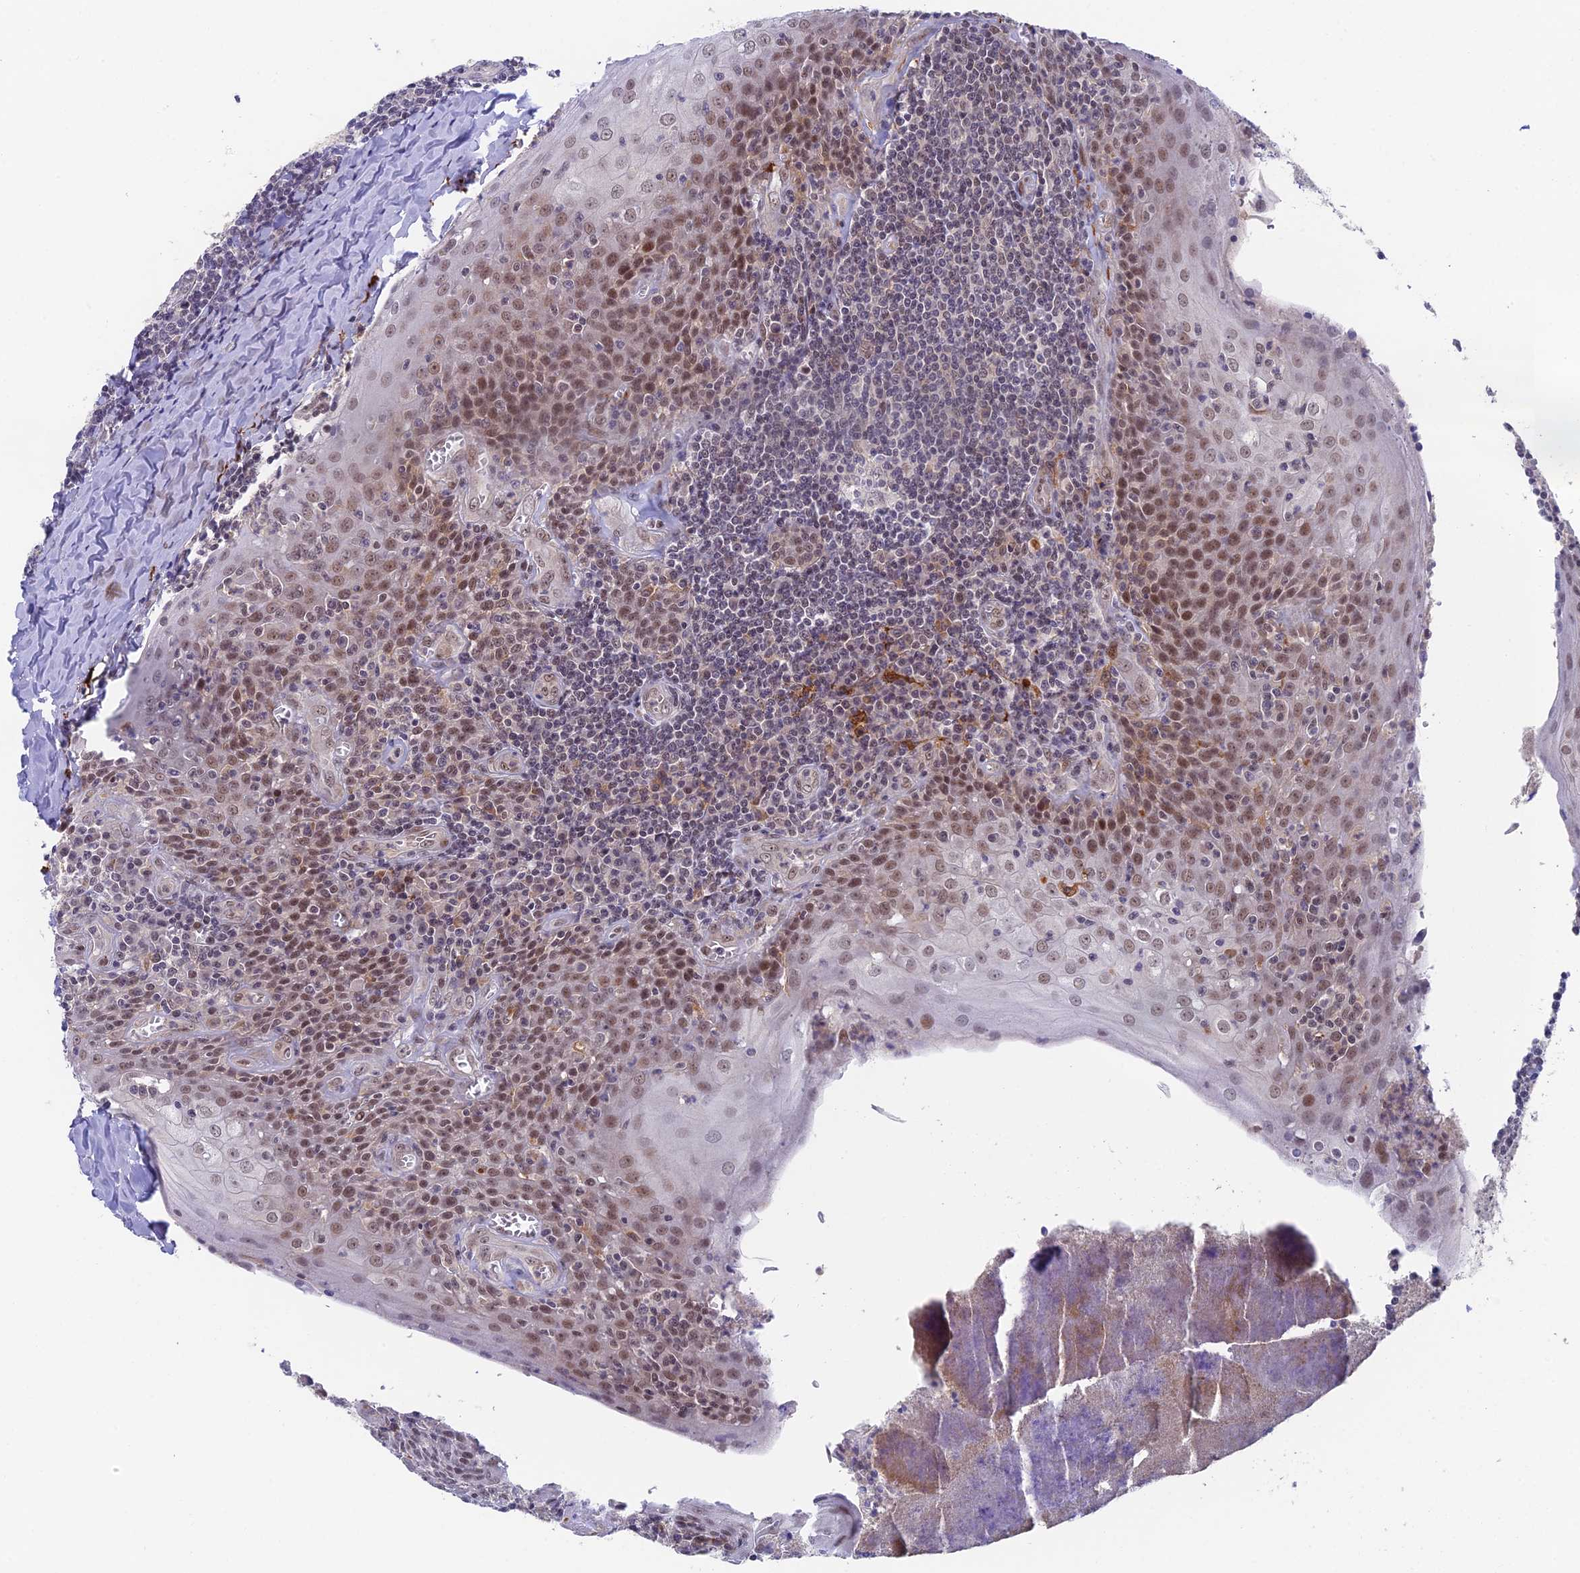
{"staining": {"intensity": "weak", "quantity": "<25%", "location": "nuclear"}, "tissue": "tonsil", "cell_type": "Germinal center cells", "image_type": "normal", "snomed": [{"axis": "morphology", "description": "Normal tissue, NOS"}, {"axis": "topography", "description": "Tonsil"}], "caption": "This is a histopathology image of immunohistochemistry staining of unremarkable tonsil, which shows no positivity in germinal center cells.", "gene": "NSMCE1", "patient": {"sex": "male", "age": 27}}